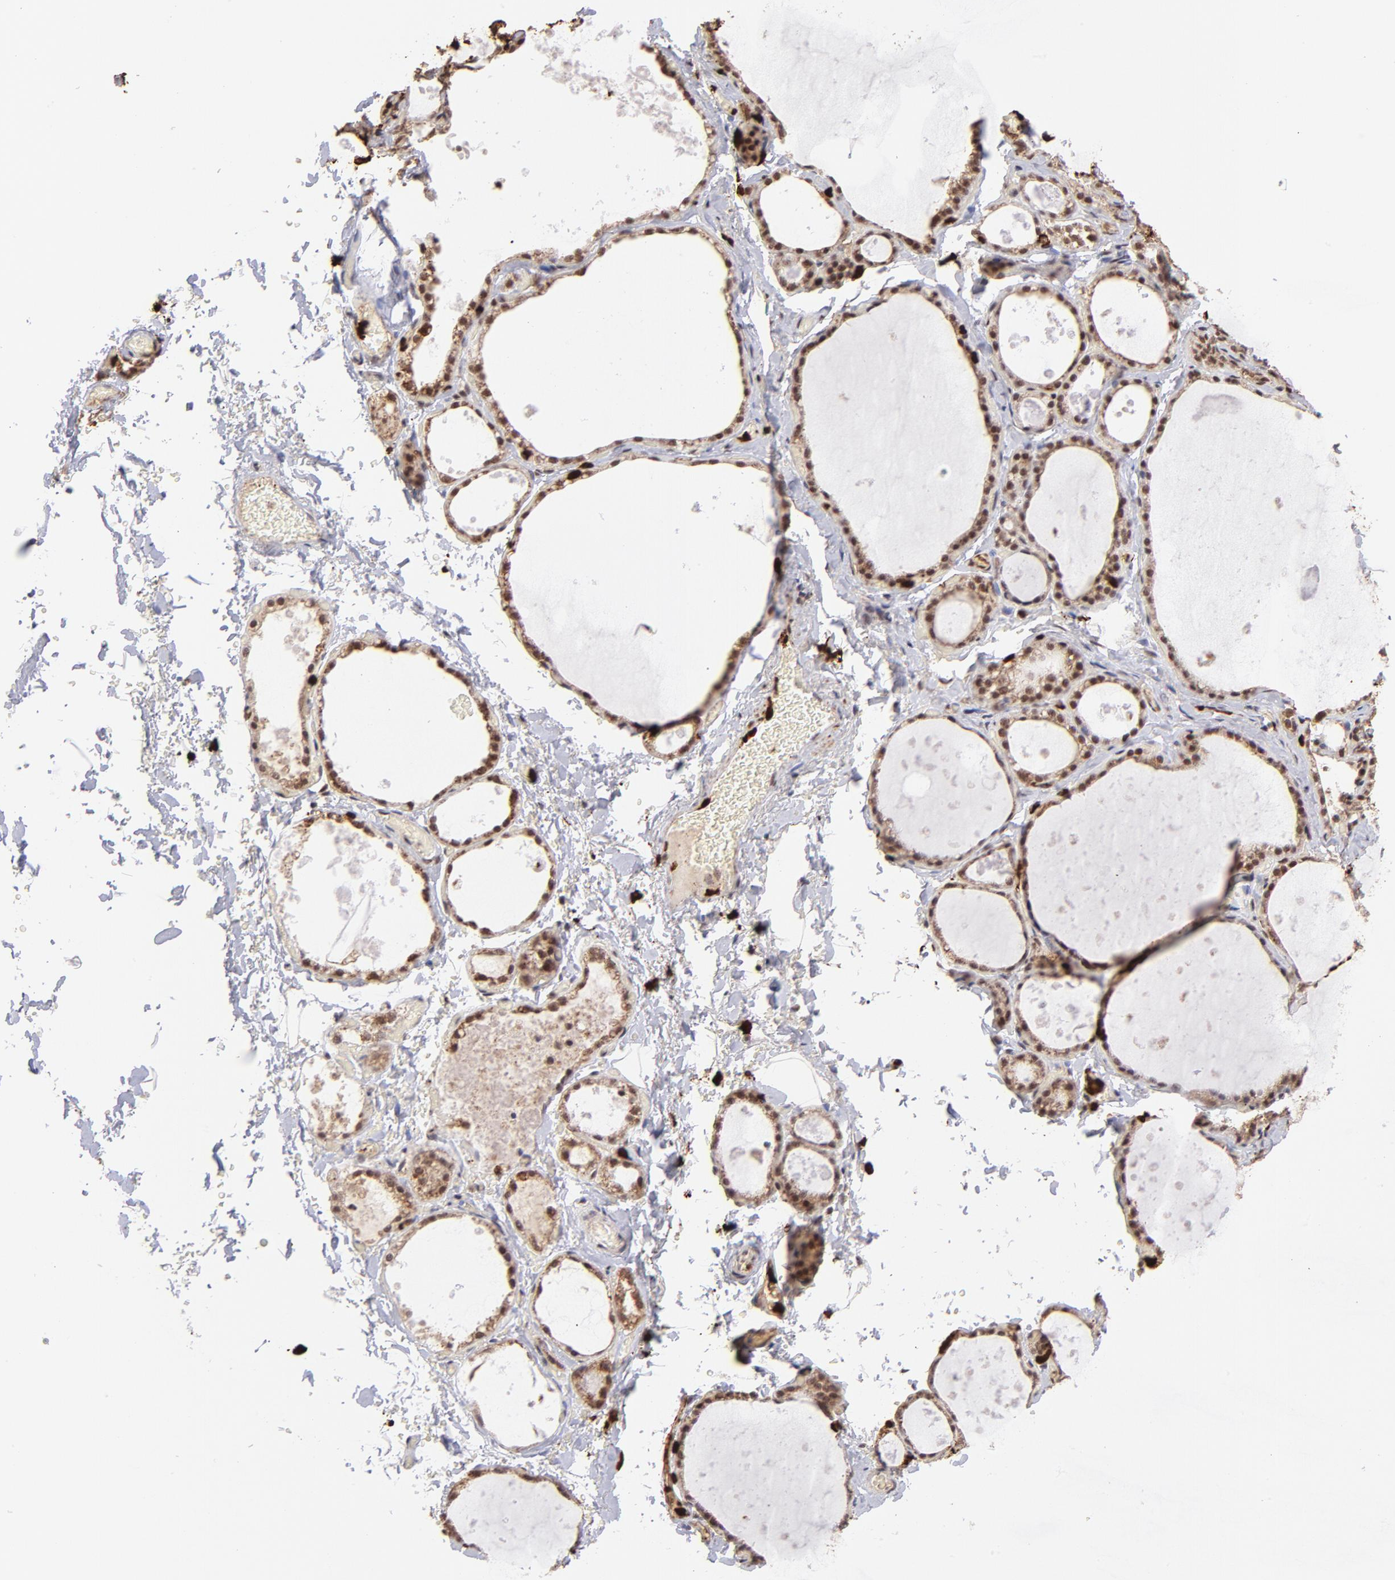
{"staining": {"intensity": "strong", "quantity": ">75%", "location": "cytoplasmic/membranous,nuclear"}, "tissue": "thyroid gland", "cell_type": "Glandular cells", "image_type": "normal", "snomed": [{"axis": "morphology", "description": "Normal tissue, NOS"}, {"axis": "topography", "description": "Thyroid gland"}], "caption": "An immunohistochemistry (IHC) histopathology image of unremarkable tissue is shown. Protein staining in brown labels strong cytoplasmic/membranous,nuclear positivity in thyroid gland within glandular cells. The staining is performed using DAB (3,3'-diaminobenzidine) brown chromogen to label protein expression. The nuclei are counter-stained blue using hematoxylin.", "gene": "ZFX", "patient": {"sex": "male", "age": 61}}